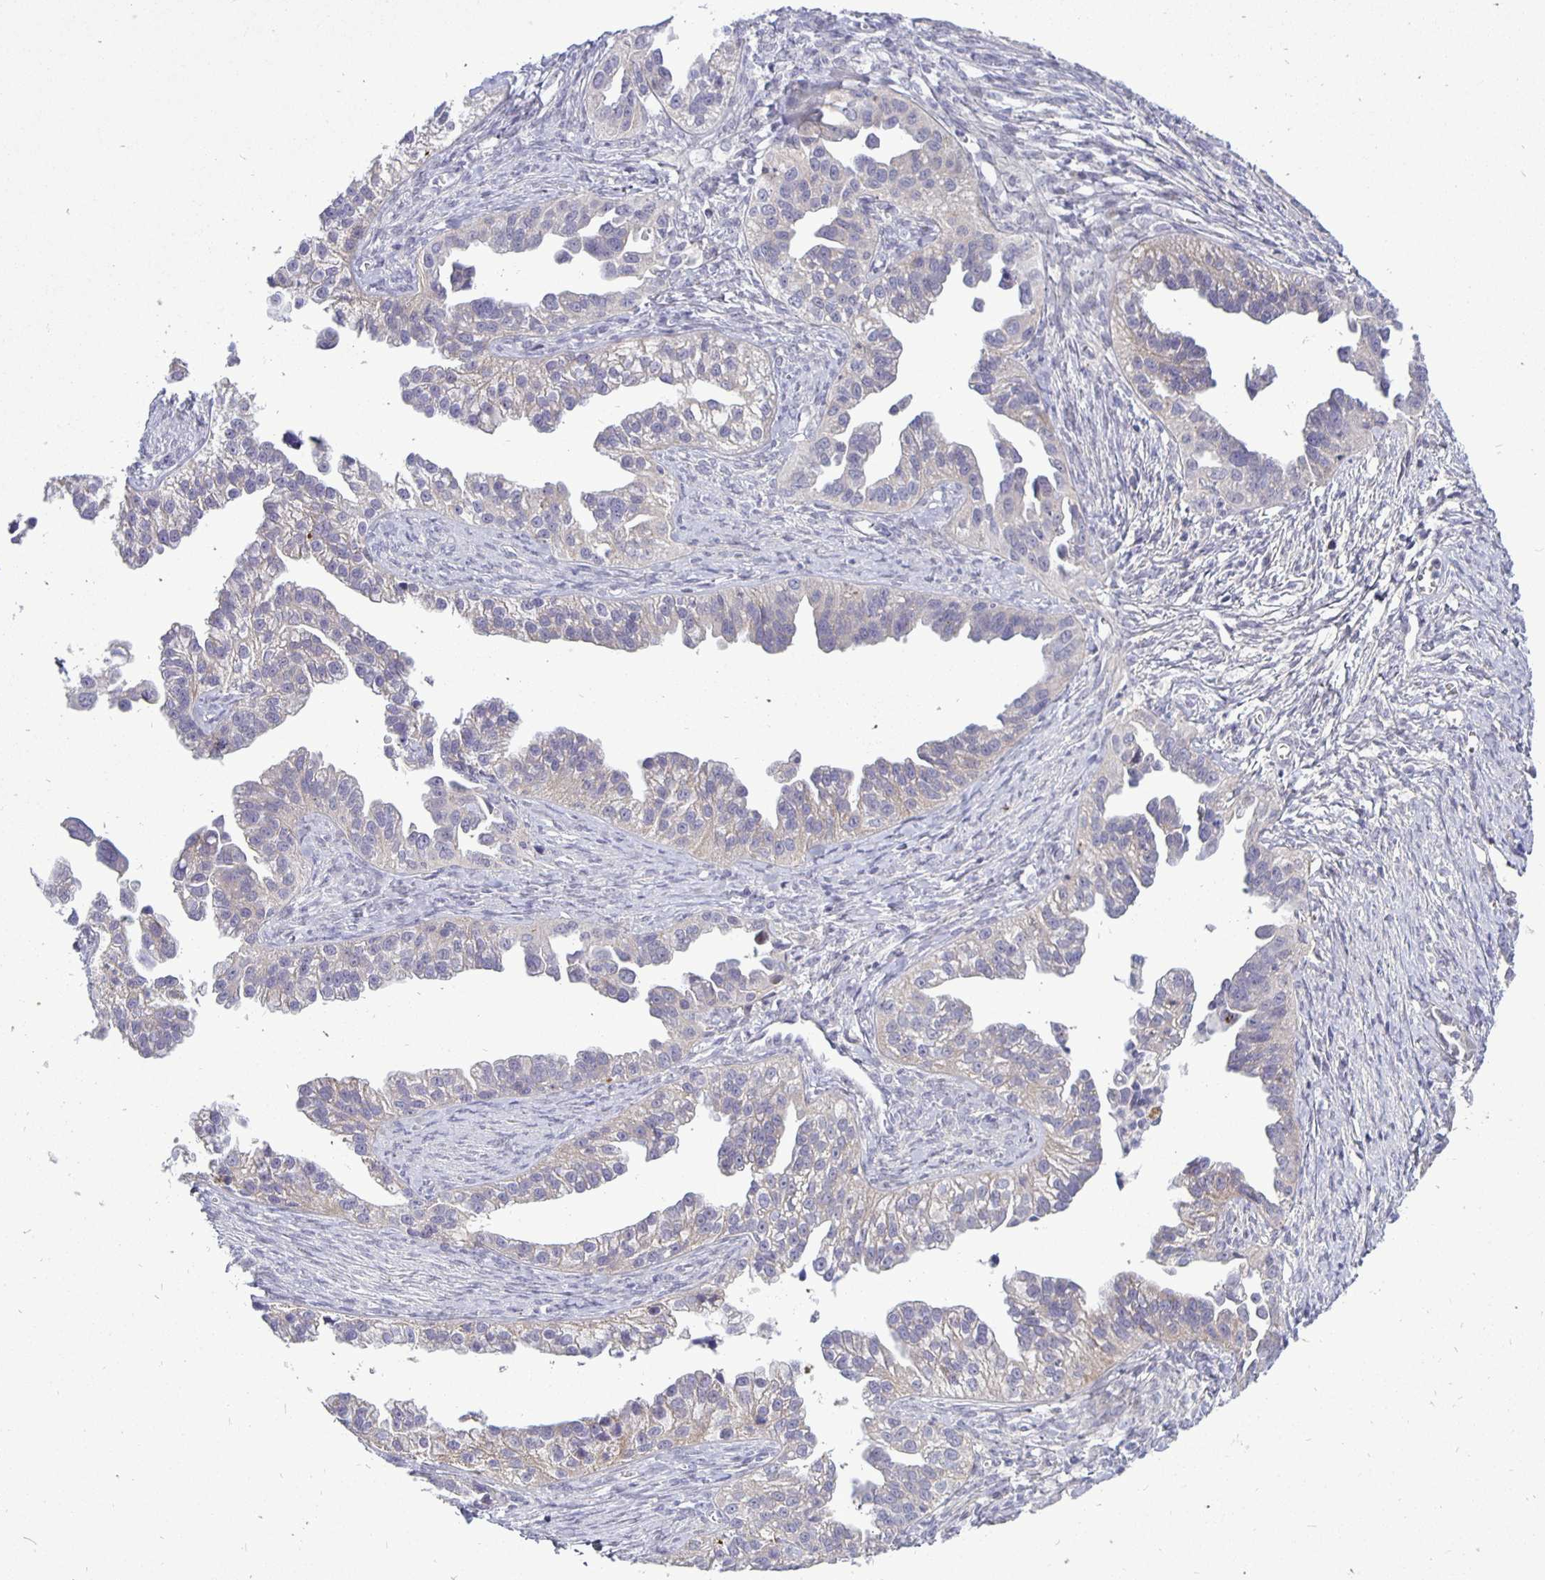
{"staining": {"intensity": "weak", "quantity": "<25%", "location": "cytoplasmic/membranous"}, "tissue": "ovarian cancer", "cell_type": "Tumor cells", "image_type": "cancer", "snomed": [{"axis": "morphology", "description": "Cystadenocarcinoma, serous, NOS"}, {"axis": "topography", "description": "Ovary"}], "caption": "Protein analysis of ovarian serous cystadenocarcinoma demonstrates no significant expression in tumor cells.", "gene": "ERBB2", "patient": {"sex": "female", "age": 75}}